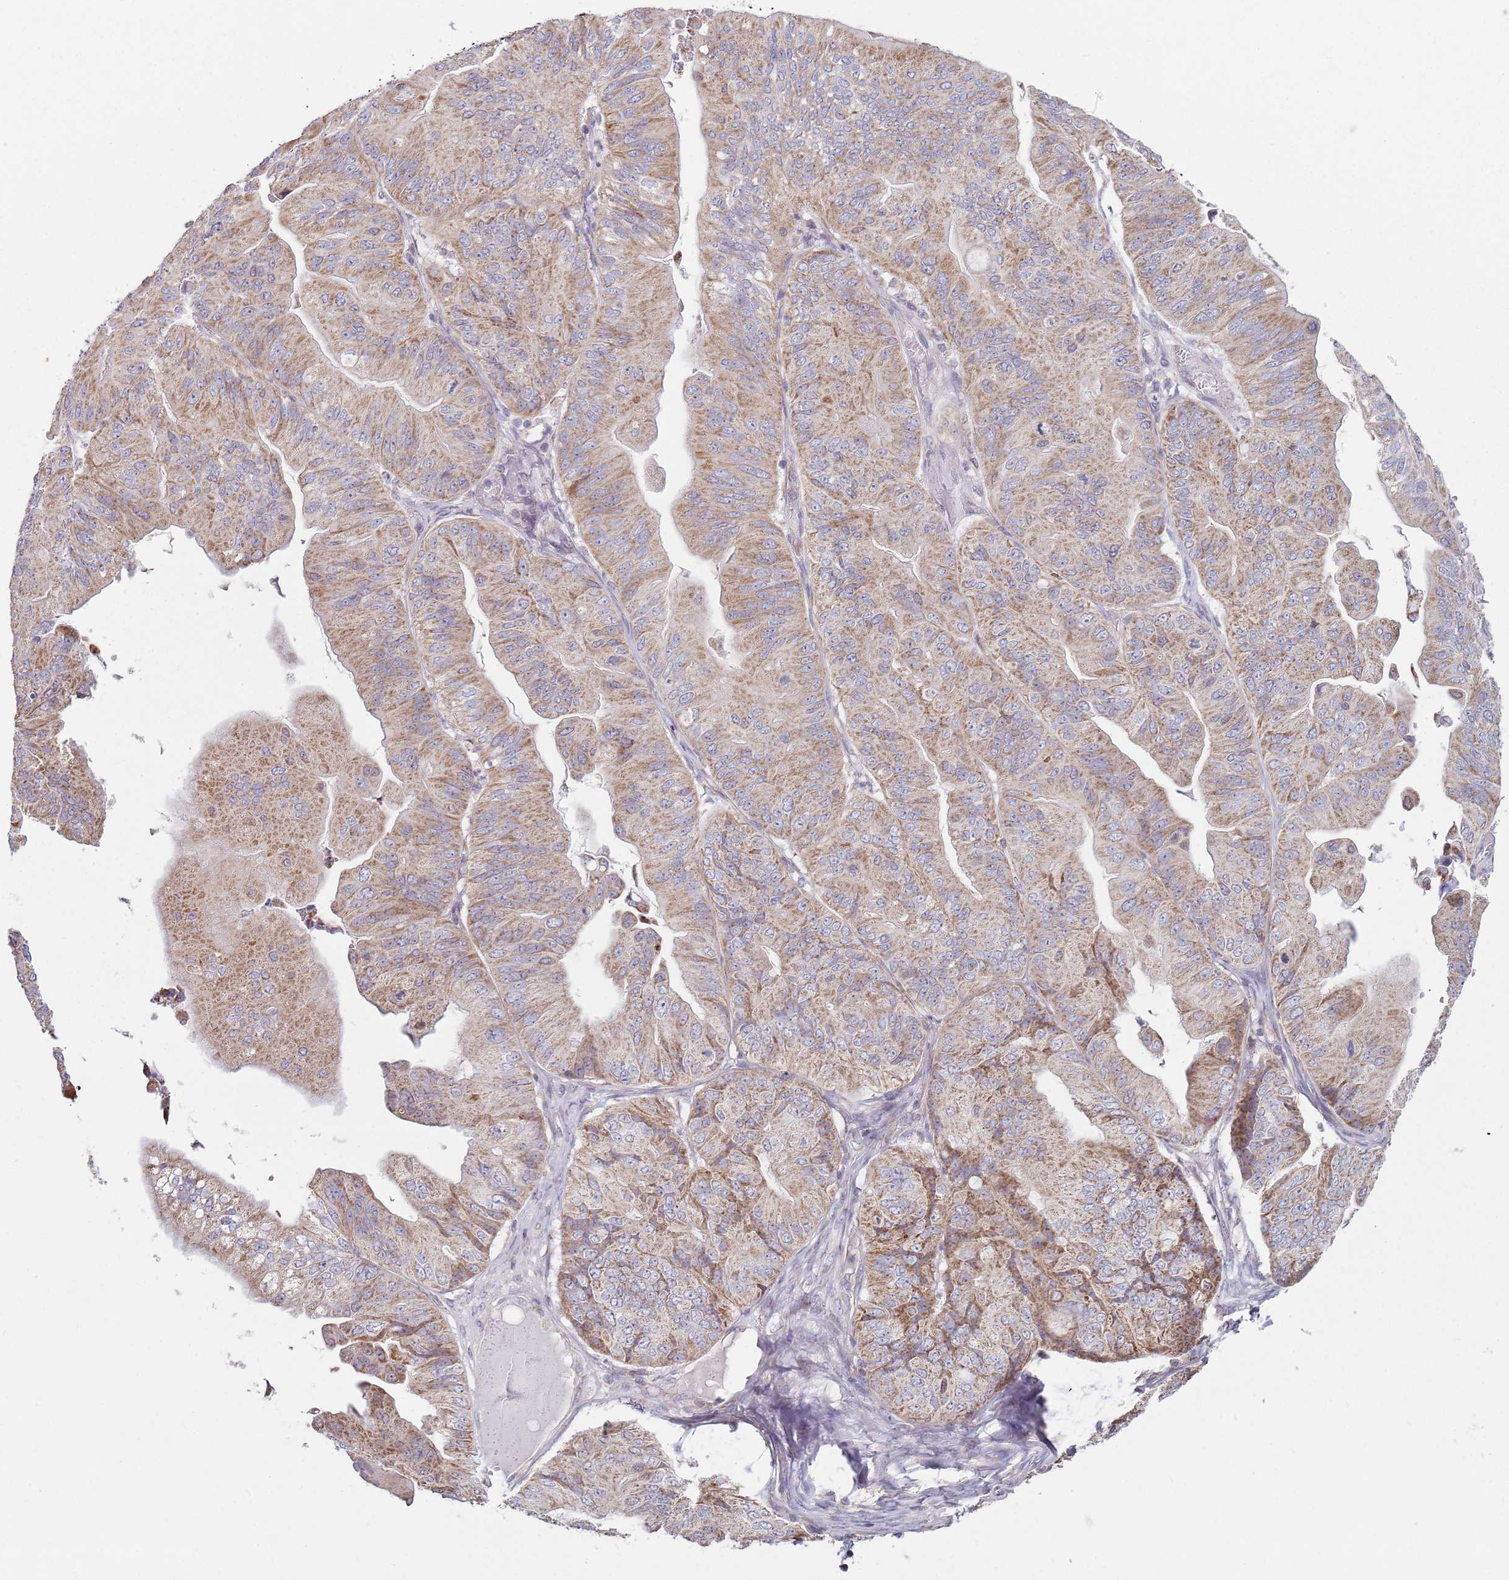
{"staining": {"intensity": "moderate", "quantity": "25%-75%", "location": "cytoplasmic/membranous"}, "tissue": "ovarian cancer", "cell_type": "Tumor cells", "image_type": "cancer", "snomed": [{"axis": "morphology", "description": "Cystadenocarcinoma, mucinous, NOS"}, {"axis": "topography", "description": "Ovary"}], "caption": "DAB (3,3'-diaminobenzidine) immunohistochemical staining of human mucinous cystadenocarcinoma (ovarian) shows moderate cytoplasmic/membranous protein expression in approximately 25%-75% of tumor cells.", "gene": "GAS8", "patient": {"sex": "female", "age": 61}}